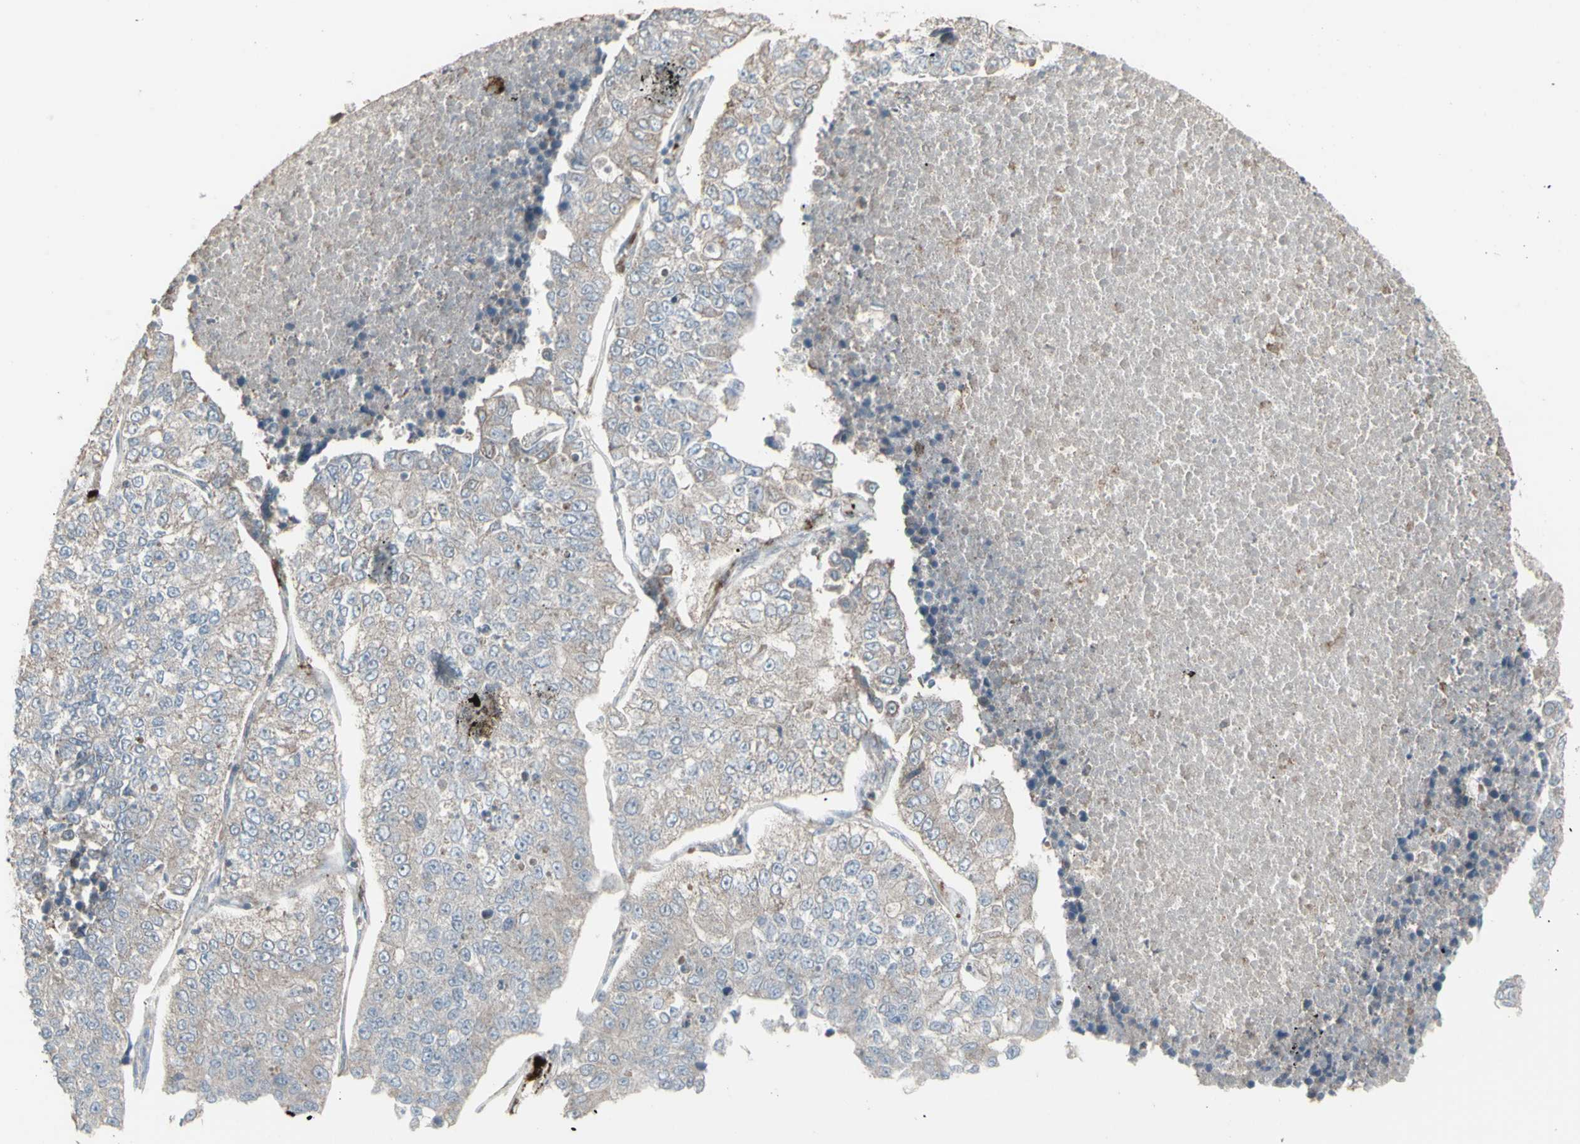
{"staining": {"intensity": "moderate", "quantity": ">75%", "location": "cytoplasmic/membranous"}, "tissue": "lung cancer", "cell_type": "Tumor cells", "image_type": "cancer", "snomed": [{"axis": "morphology", "description": "Adenocarcinoma, NOS"}, {"axis": "topography", "description": "Lung"}], "caption": "DAB immunohistochemical staining of human lung adenocarcinoma exhibits moderate cytoplasmic/membranous protein staining in about >75% of tumor cells. The protein of interest is stained brown, and the nuclei are stained in blue (DAB (3,3'-diaminobenzidine) IHC with brightfield microscopy, high magnification).", "gene": "RNASEL", "patient": {"sex": "male", "age": 49}}